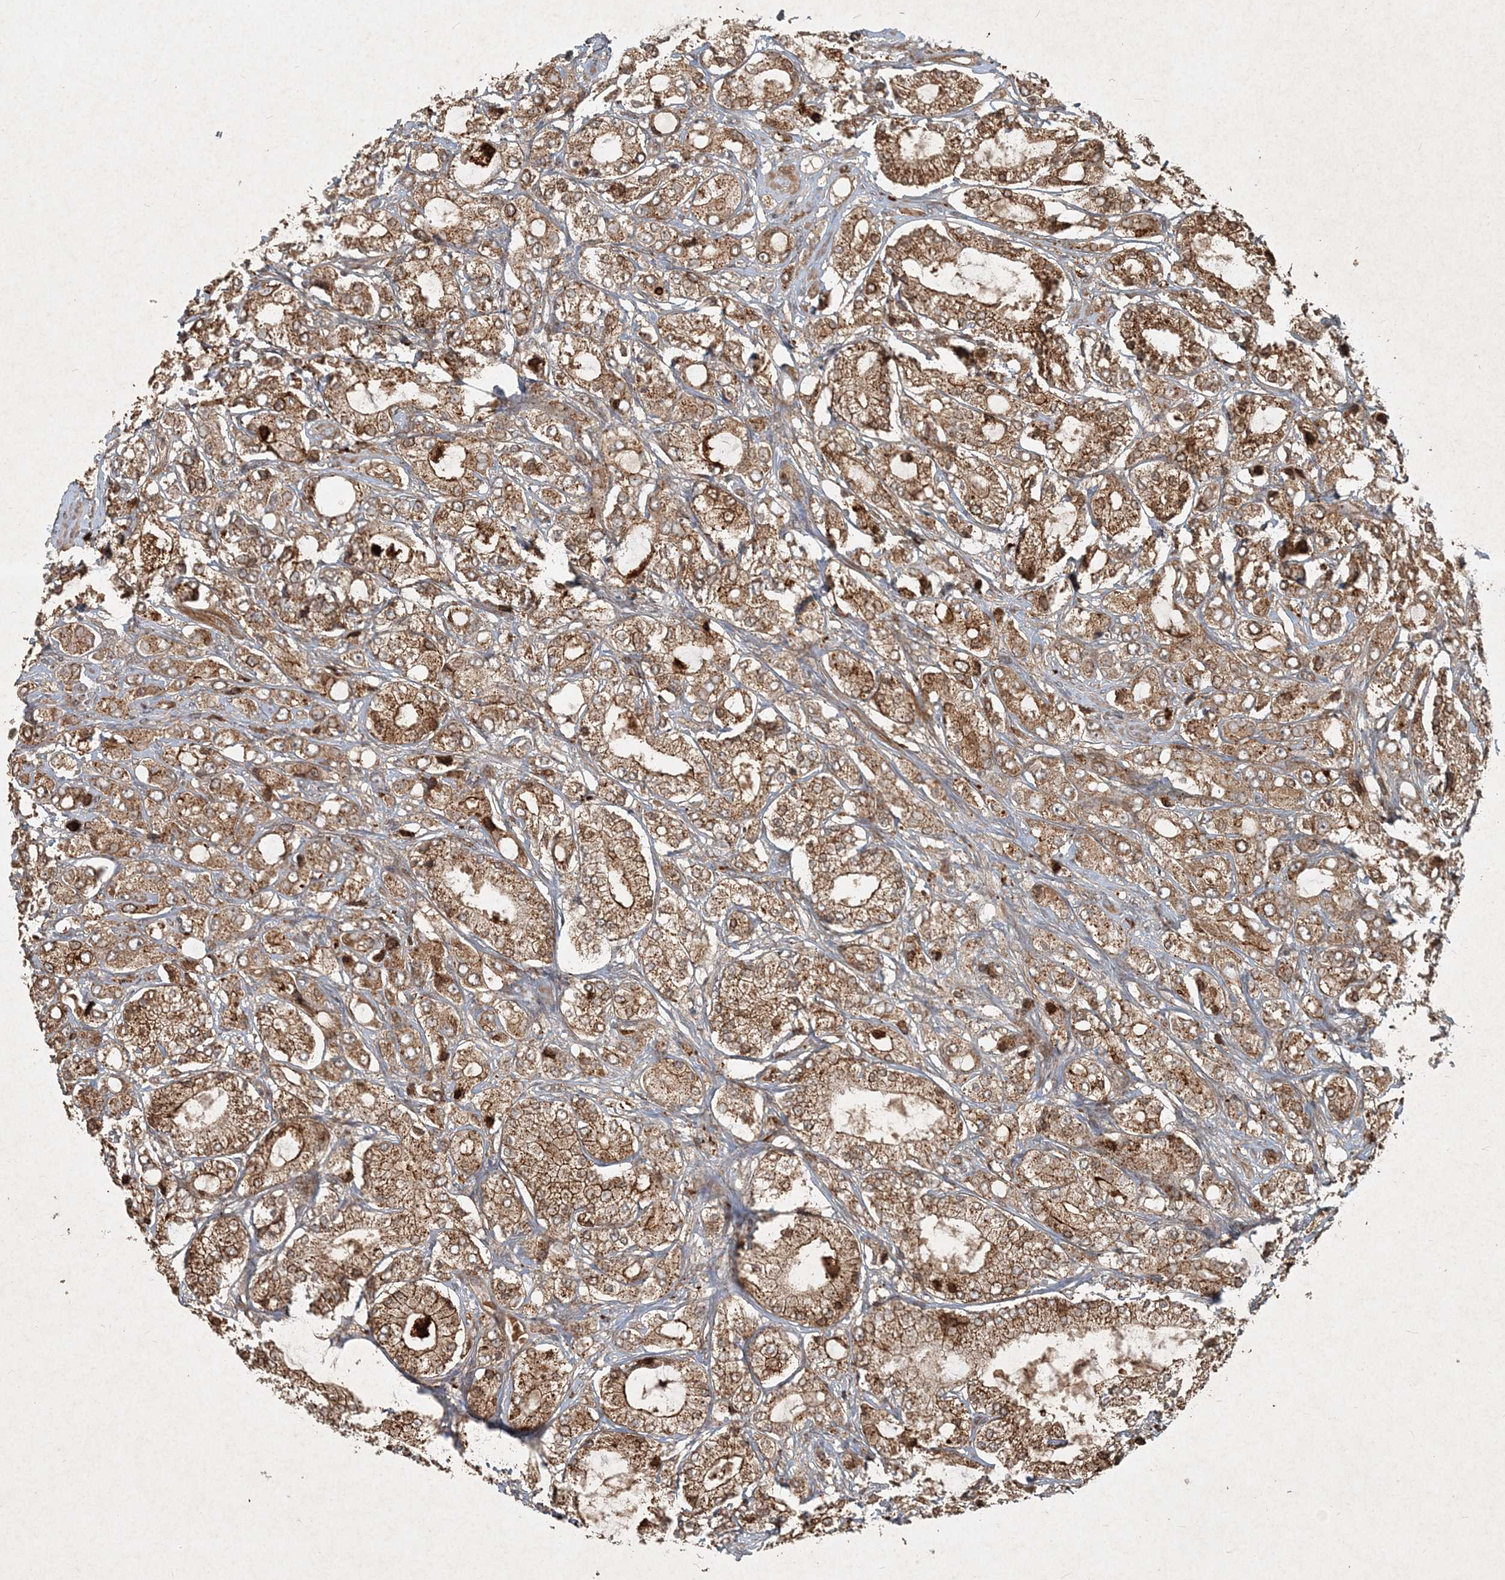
{"staining": {"intensity": "moderate", "quantity": ">75%", "location": "cytoplasmic/membranous,nuclear"}, "tissue": "prostate cancer", "cell_type": "Tumor cells", "image_type": "cancer", "snomed": [{"axis": "morphology", "description": "Adenocarcinoma, High grade"}, {"axis": "topography", "description": "Prostate"}], "caption": "Immunohistochemistry (IHC) photomicrograph of prostate cancer stained for a protein (brown), which exhibits medium levels of moderate cytoplasmic/membranous and nuclear staining in approximately >75% of tumor cells.", "gene": "NARS1", "patient": {"sex": "male", "age": 65}}